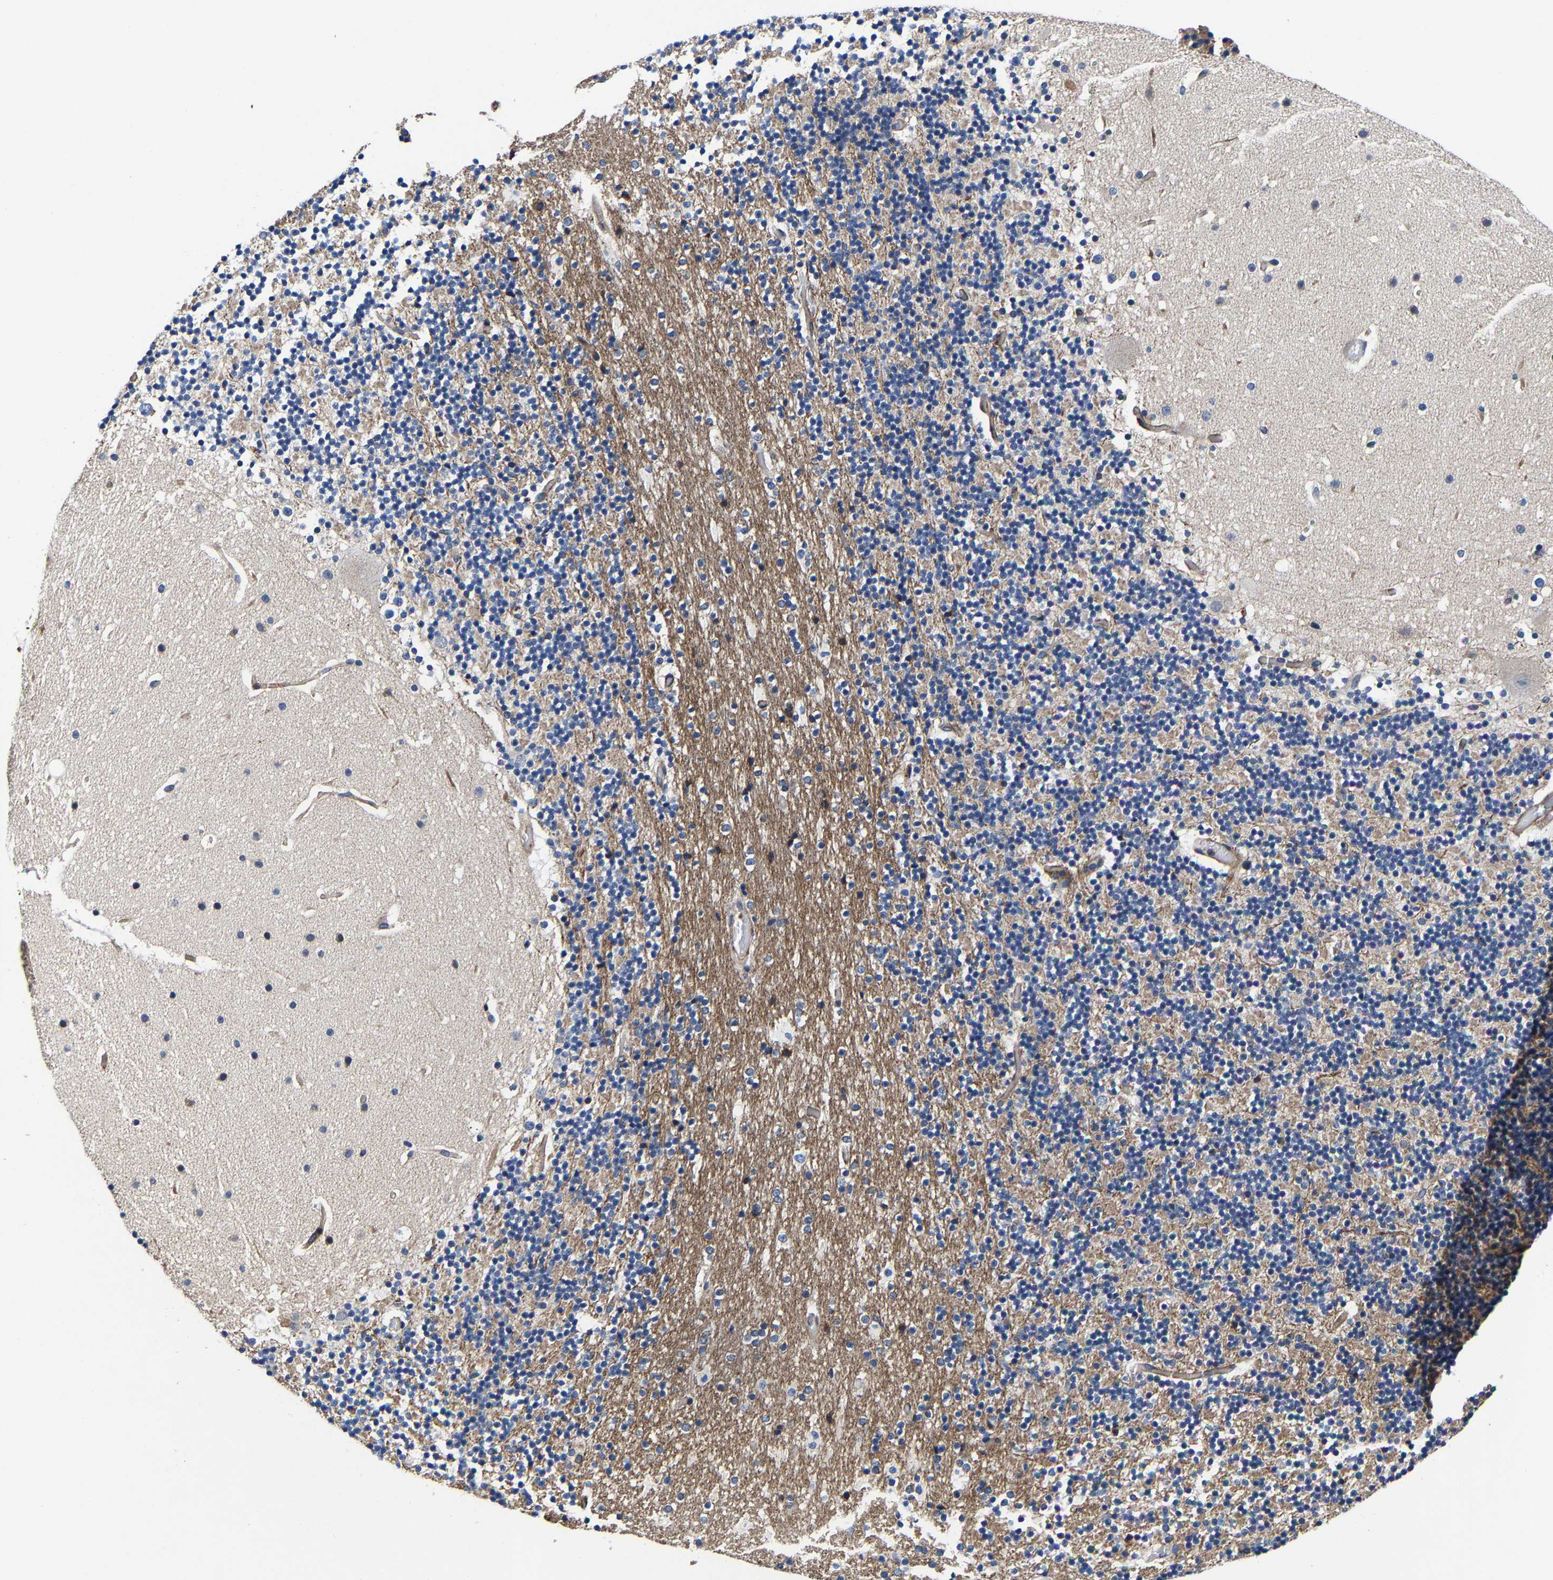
{"staining": {"intensity": "negative", "quantity": "none", "location": "none"}, "tissue": "cerebellum", "cell_type": "Cells in granular layer", "image_type": "normal", "snomed": [{"axis": "morphology", "description": "Normal tissue, NOS"}, {"axis": "topography", "description": "Cerebellum"}], "caption": "Immunohistochemistry of benign human cerebellum reveals no positivity in cells in granular layer.", "gene": "SLC12A2", "patient": {"sex": "male", "age": 57}}